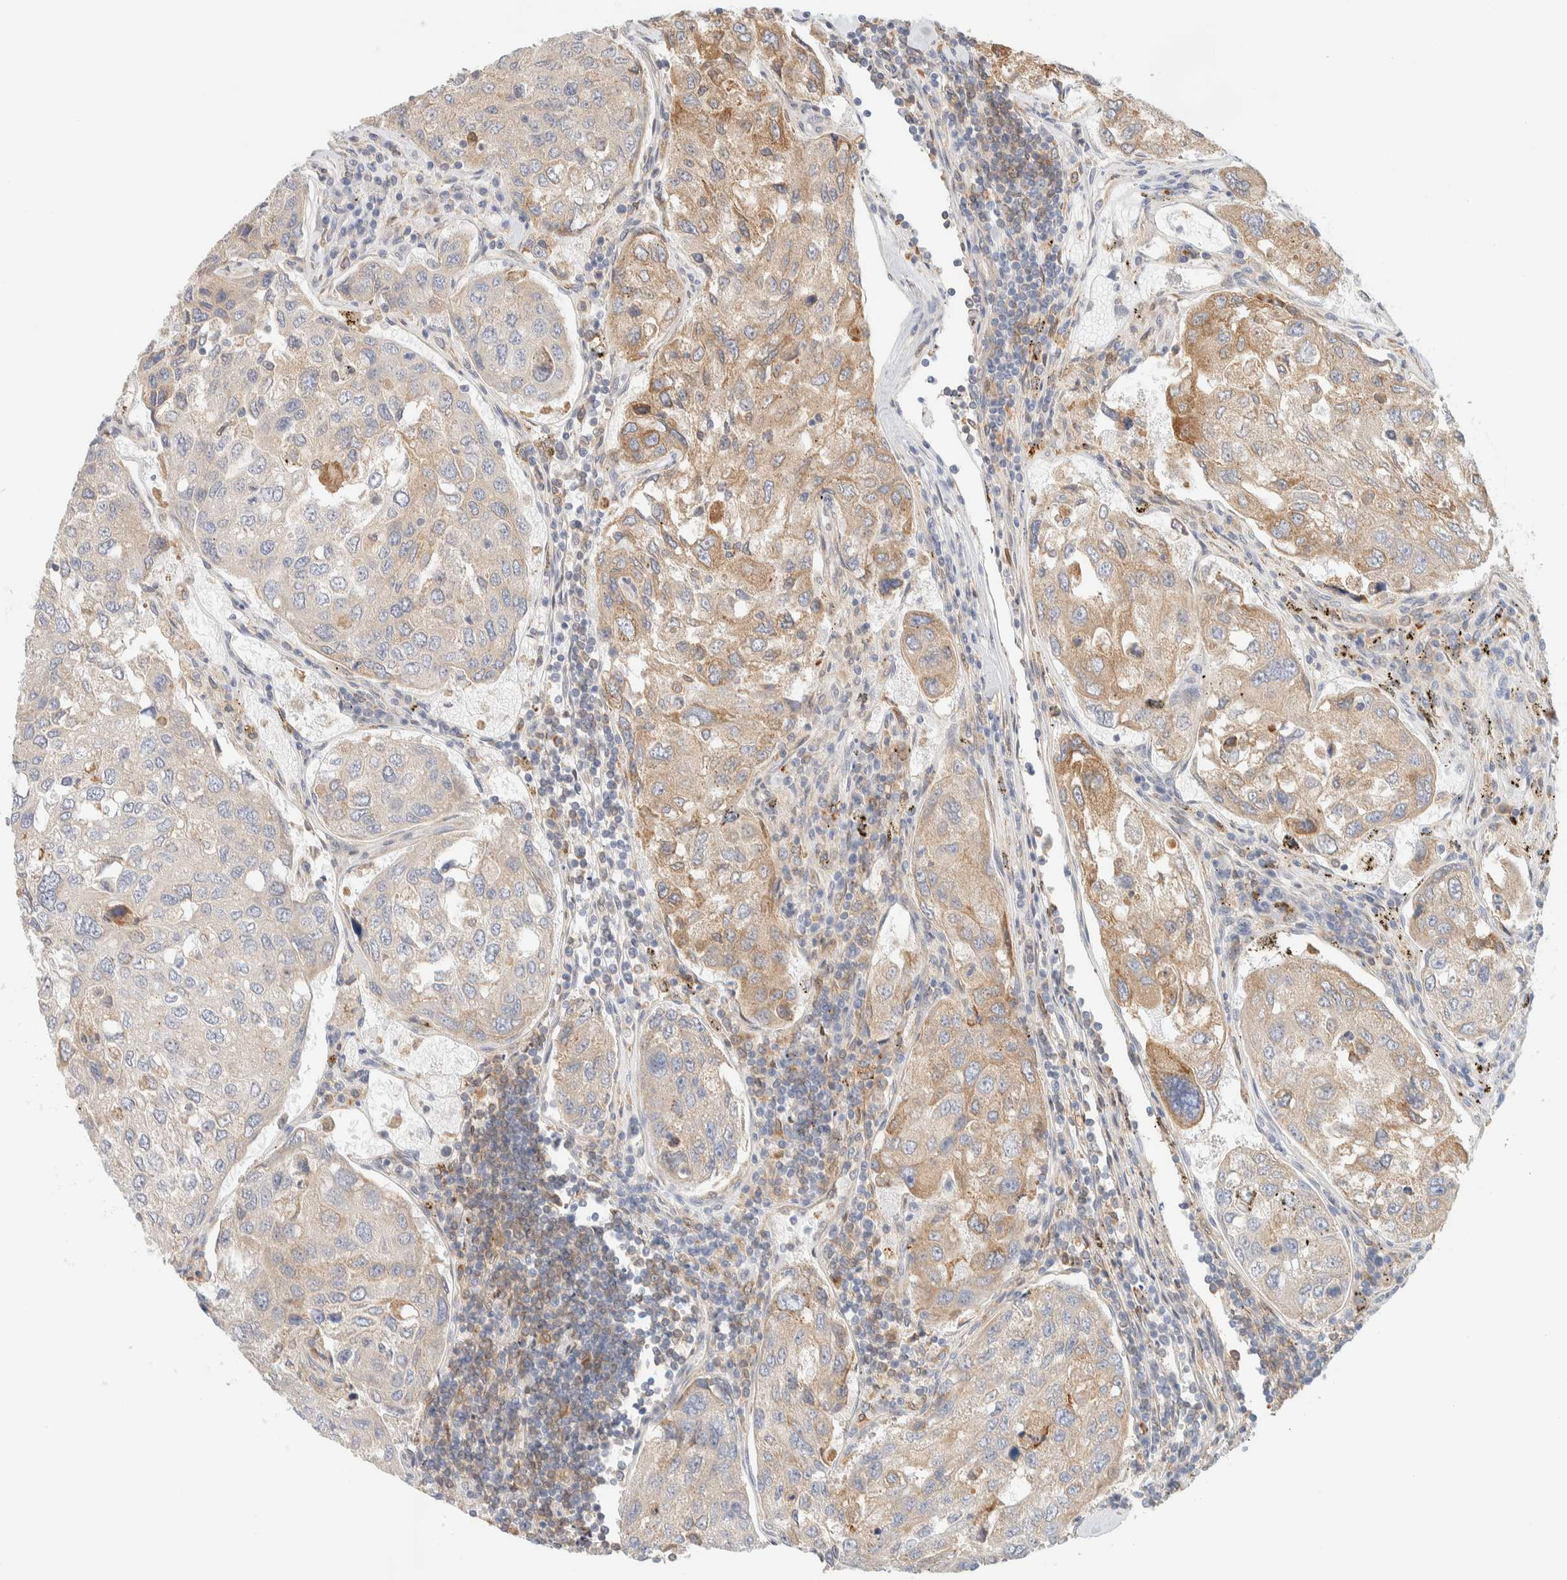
{"staining": {"intensity": "moderate", "quantity": "<25%", "location": "cytoplasmic/membranous"}, "tissue": "urothelial cancer", "cell_type": "Tumor cells", "image_type": "cancer", "snomed": [{"axis": "morphology", "description": "Urothelial carcinoma, High grade"}, {"axis": "topography", "description": "Lymph node"}, {"axis": "topography", "description": "Urinary bladder"}], "caption": "Immunohistochemical staining of urothelial cancer exhibits low levels of moderate cytoplasmic/membranous protein expression in approximately <25% of tumor cells.", "gene": "NT5C", "patient": {"sex": "male", "age": 51}}